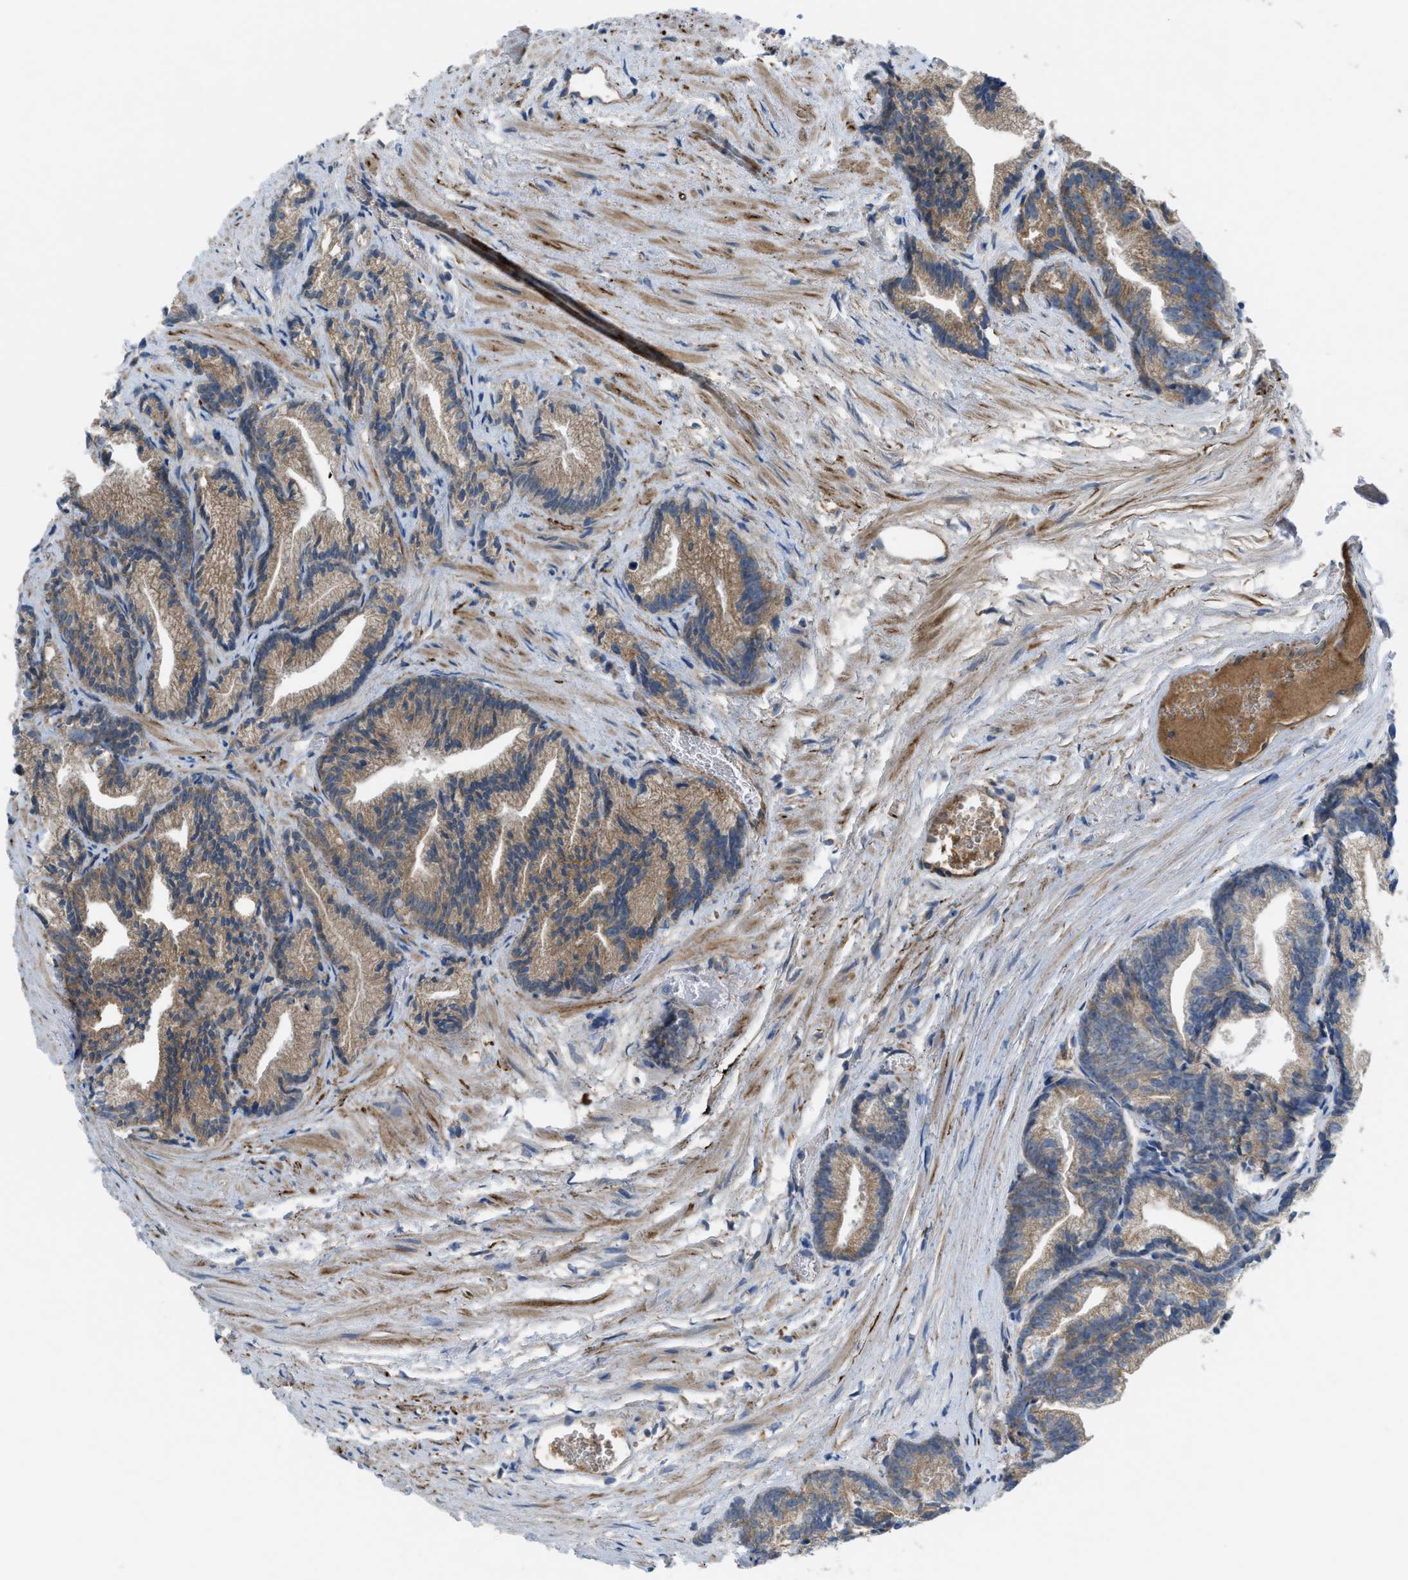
{"staining": {"intensity": "moderate", "quantity": ">75%", "location": "cytoplasmic/membranous"}, "tissue": "prostate cancer", "cell_type": "Tumor cells", "image_type": "cancer", "snomed": [{"axis": "morphology", "description": "Adenocarcinoma, Low grade"}, {"axis": "topography", "description": "Prostate"}], "caption": "Immunohistochemical staining of prostate cancer displays moderate cytoplasmic/membranous protein expression in about >75% of tumor cells.", "gene": "BAZ2B", "patient": {"sex": "male", "age": 89}}